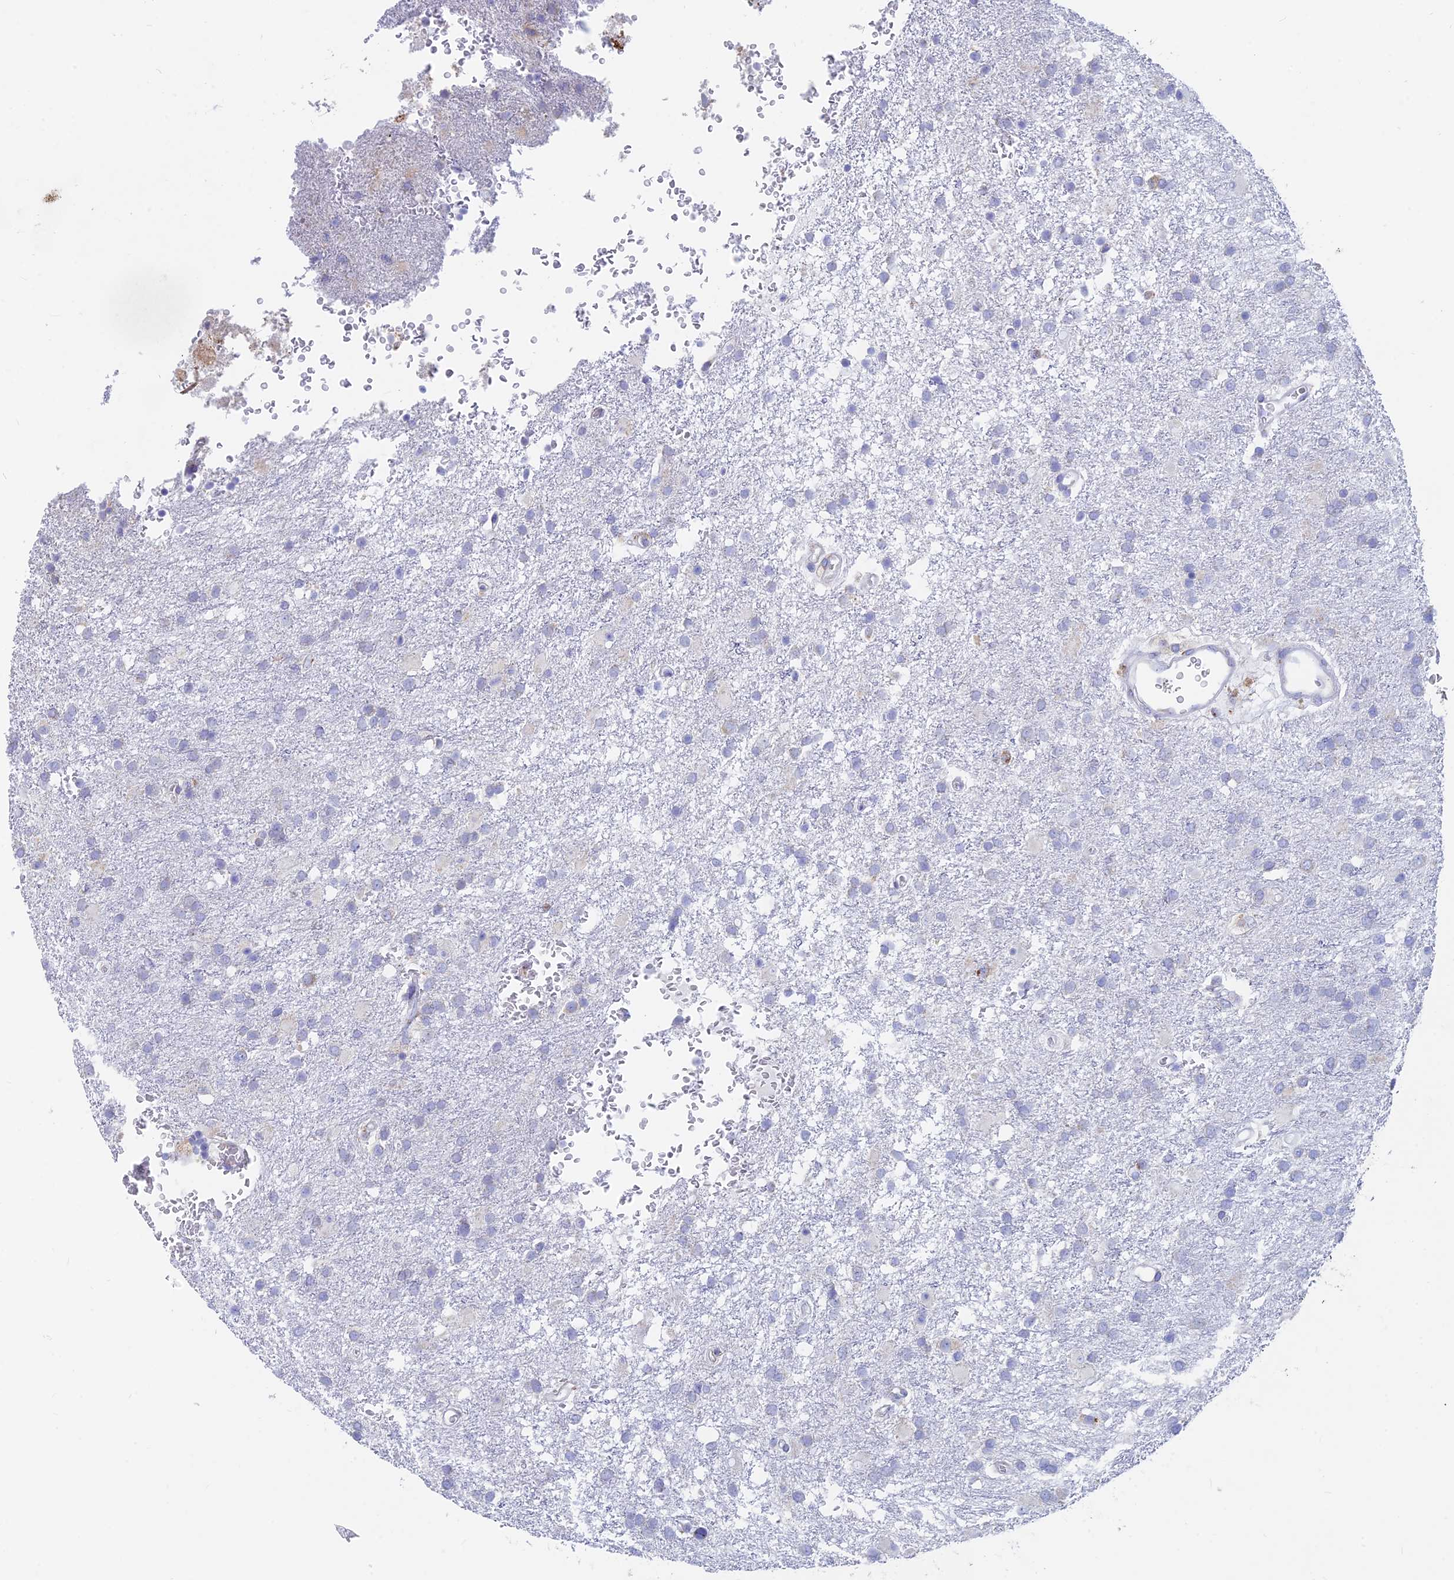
{"staining": {"intensity": "negative", "quantity": "none", "location": "none"}, "tissue": "glioma", "cell_type": "Tumor cells", "image_type": "cancer", "snomed": [{"axis": "morphology", "description": "Glioma, malignant, High grade"}, {"axis": "topography", "description": "Brain"}], "caption": "This is an immunohistochemistry (IHC) micrograph of high-grade glioma (malignant). There is no staining in tumor cells.", "gene": "WDR35", "patient": {"sex": "female", "age": 74}}